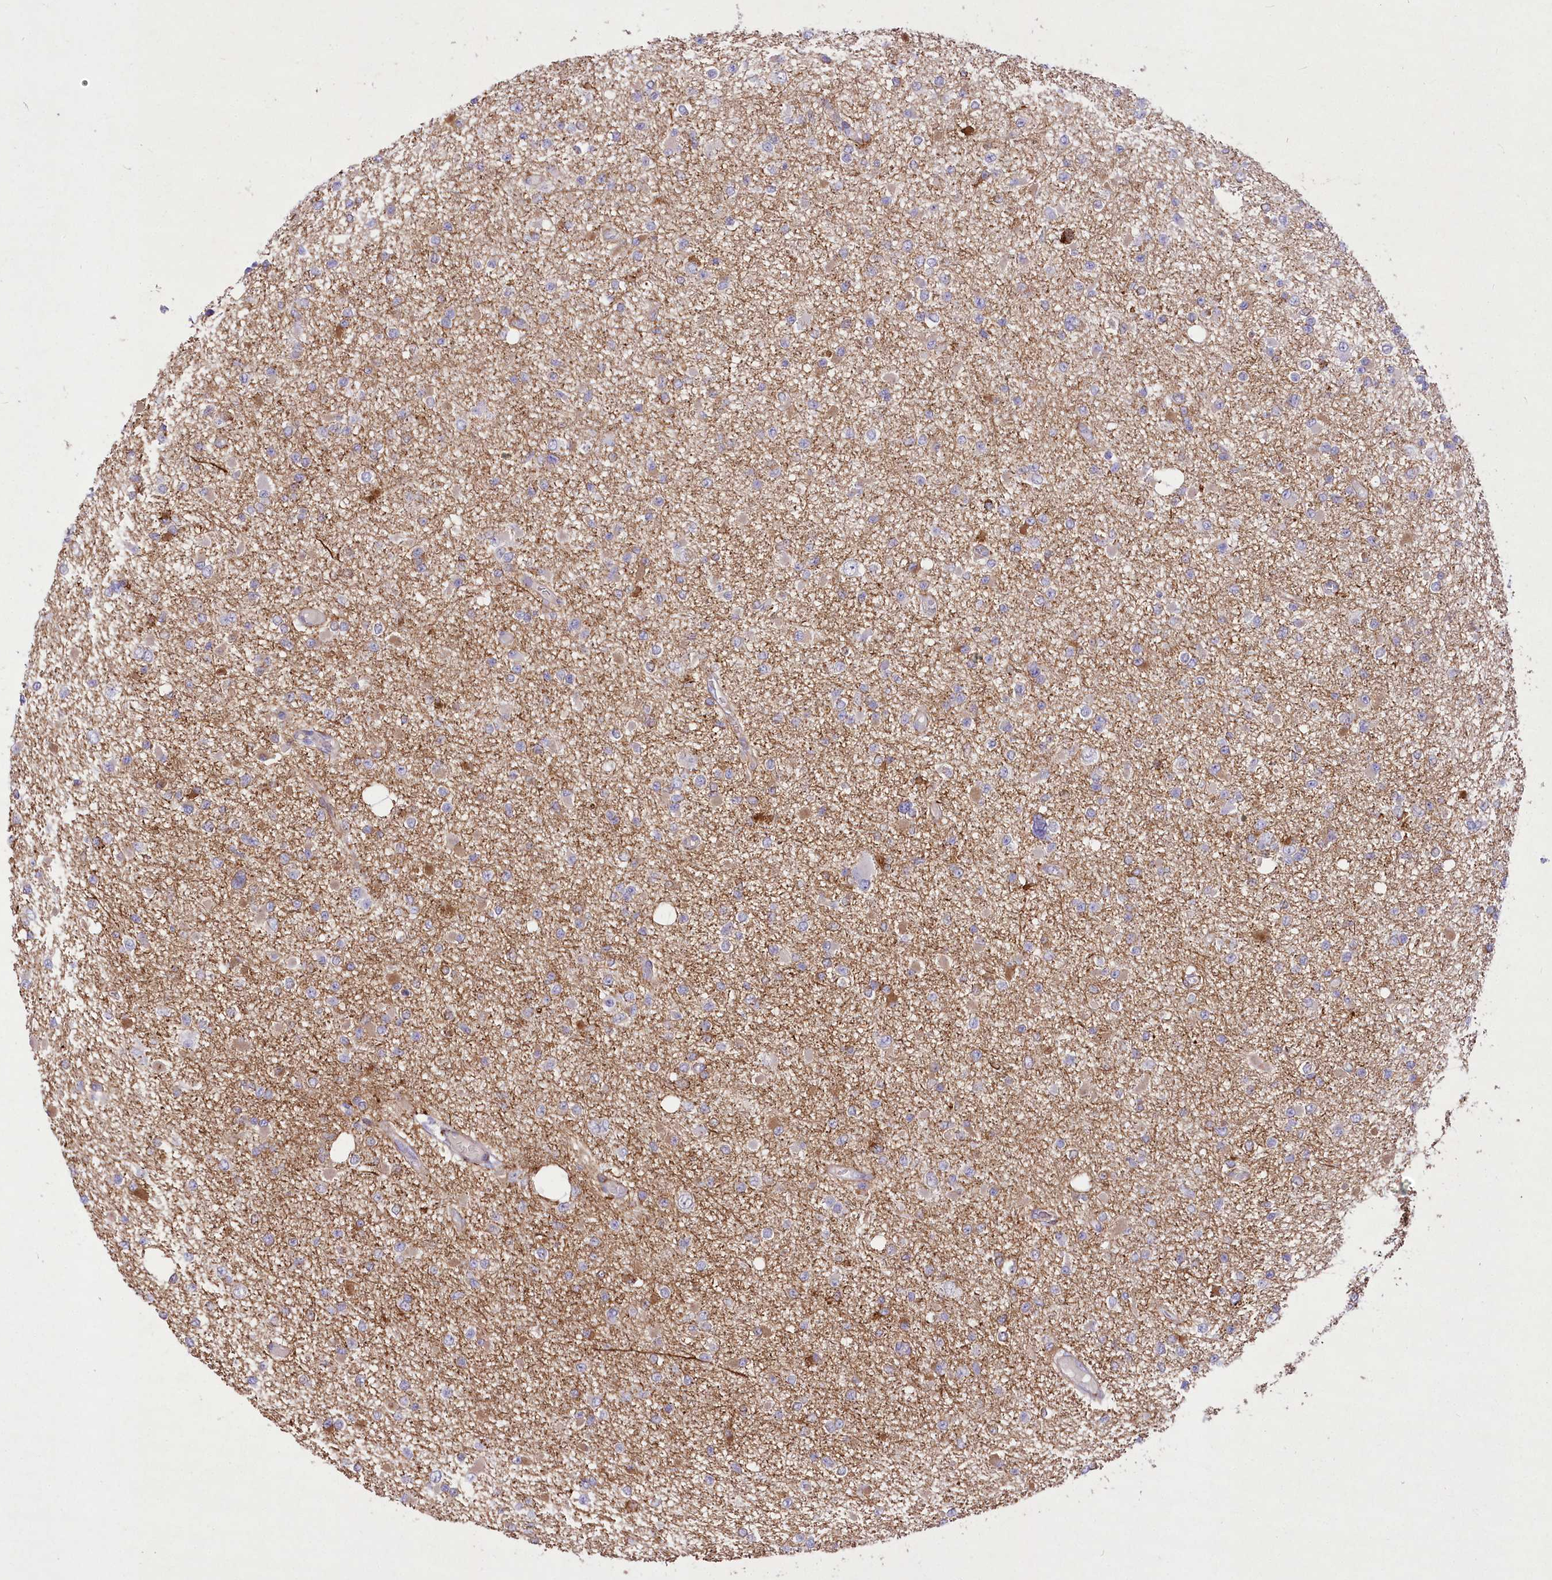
{"staining": {"intensity": "negative", "quantity": "none", "location": "none"}, "tissue": "glioma", "cell_type": "Tumor cells", "image_type": "cancer", "snomed": [{"axis": "morphology", "description": "Glioma, malignant, Low grade"}, {"axis": "topography", "description": "Brain"}], "caption": "The photomicrograph displays no staining of tumor cells in low-grade glioma (malignant).", "gene": "ANGPTL3", "patient": {"sex": "female", "age": 22}}